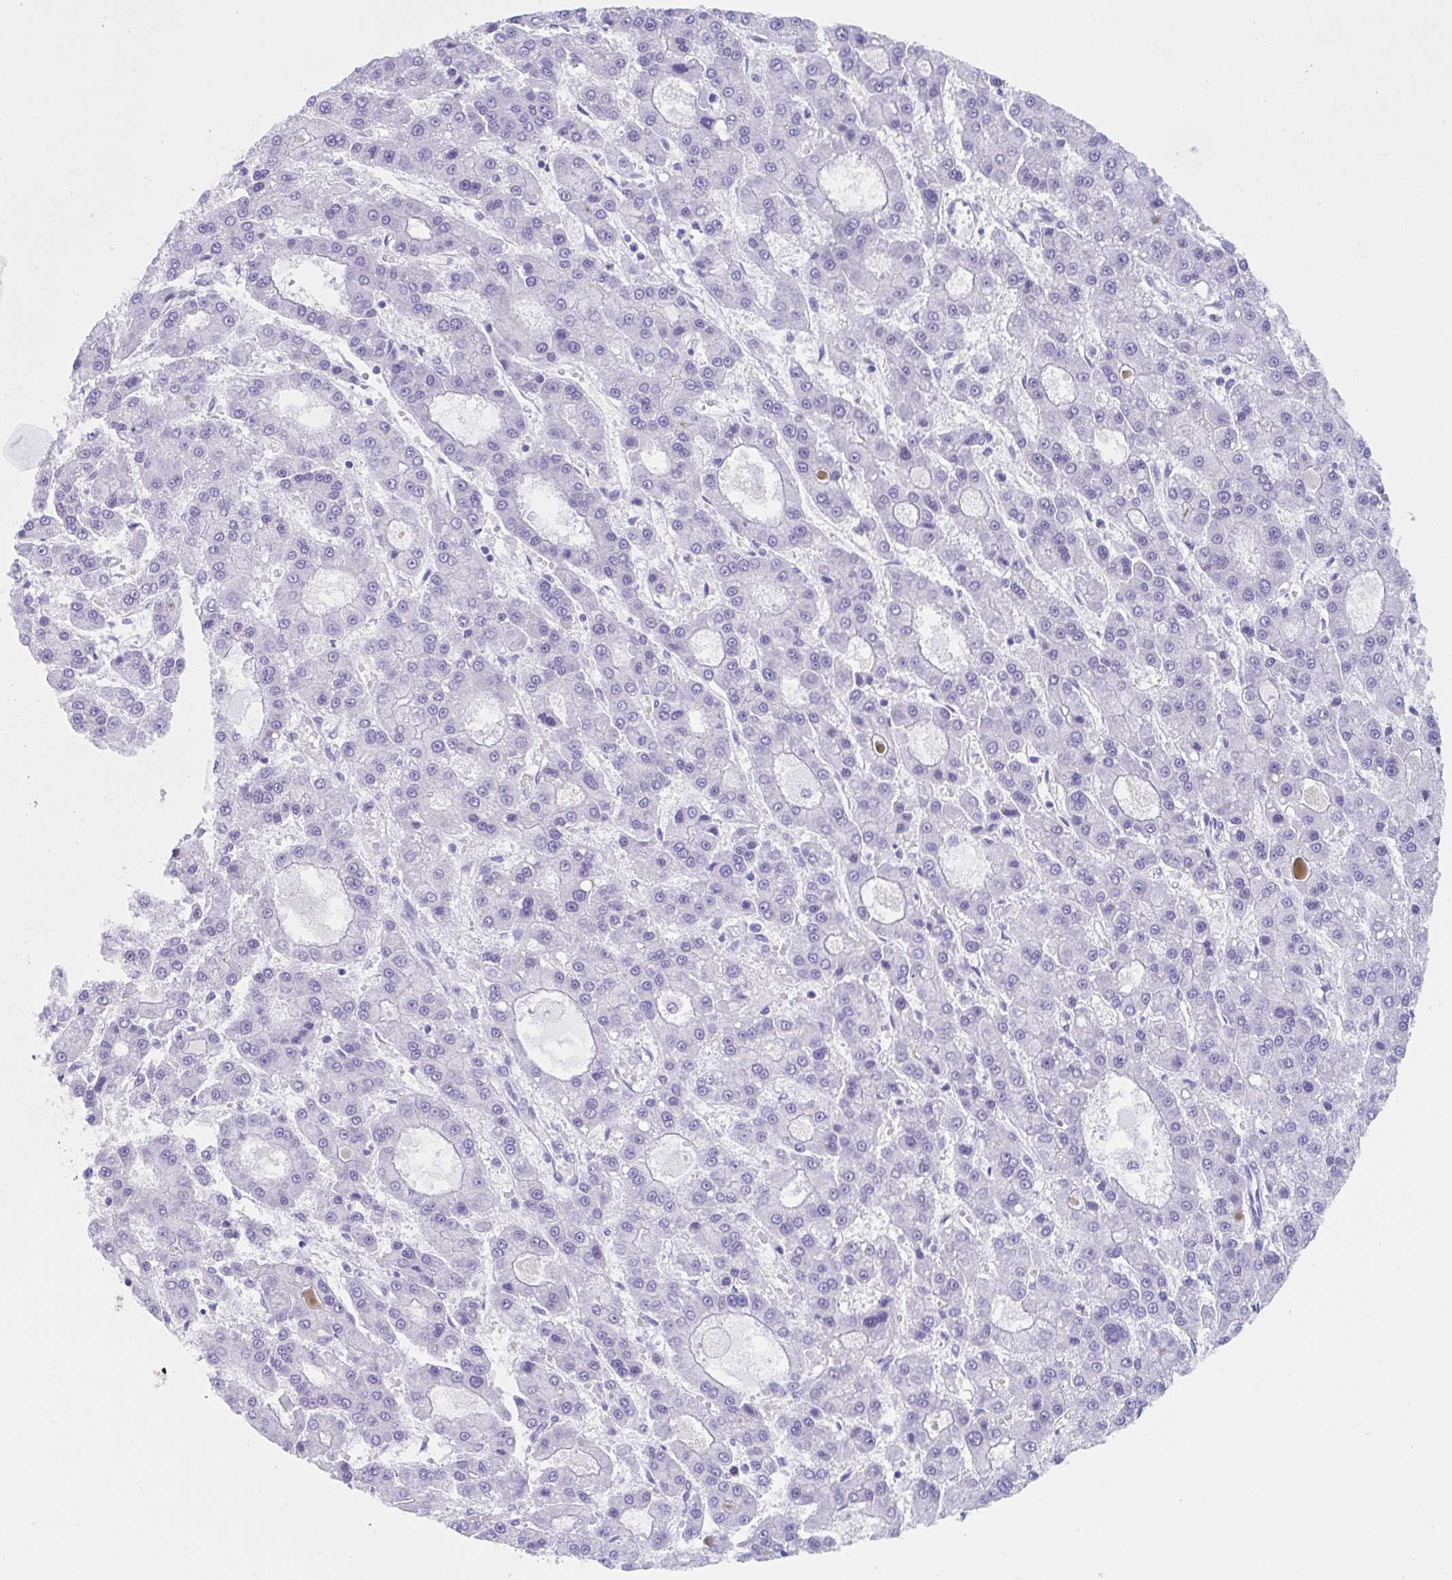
{"staining": {"intensity": "negative", "quantity": "none", "location": "none"}, "tissue": "liver cancer", "cell_type": "Tumor cells", "image_type": "cancer", "snomed": [{"axis": "morphology", "description": "Carcinoma, Hepatocellular, NOS"}, {"axis": "topography", "description": "Liver"}], "caption": "Micrograph shows no significant protein positivity in tumor cells of liver cancer.", "gene": "CPTP", "patient": {"sex": "male", "age": 70}}